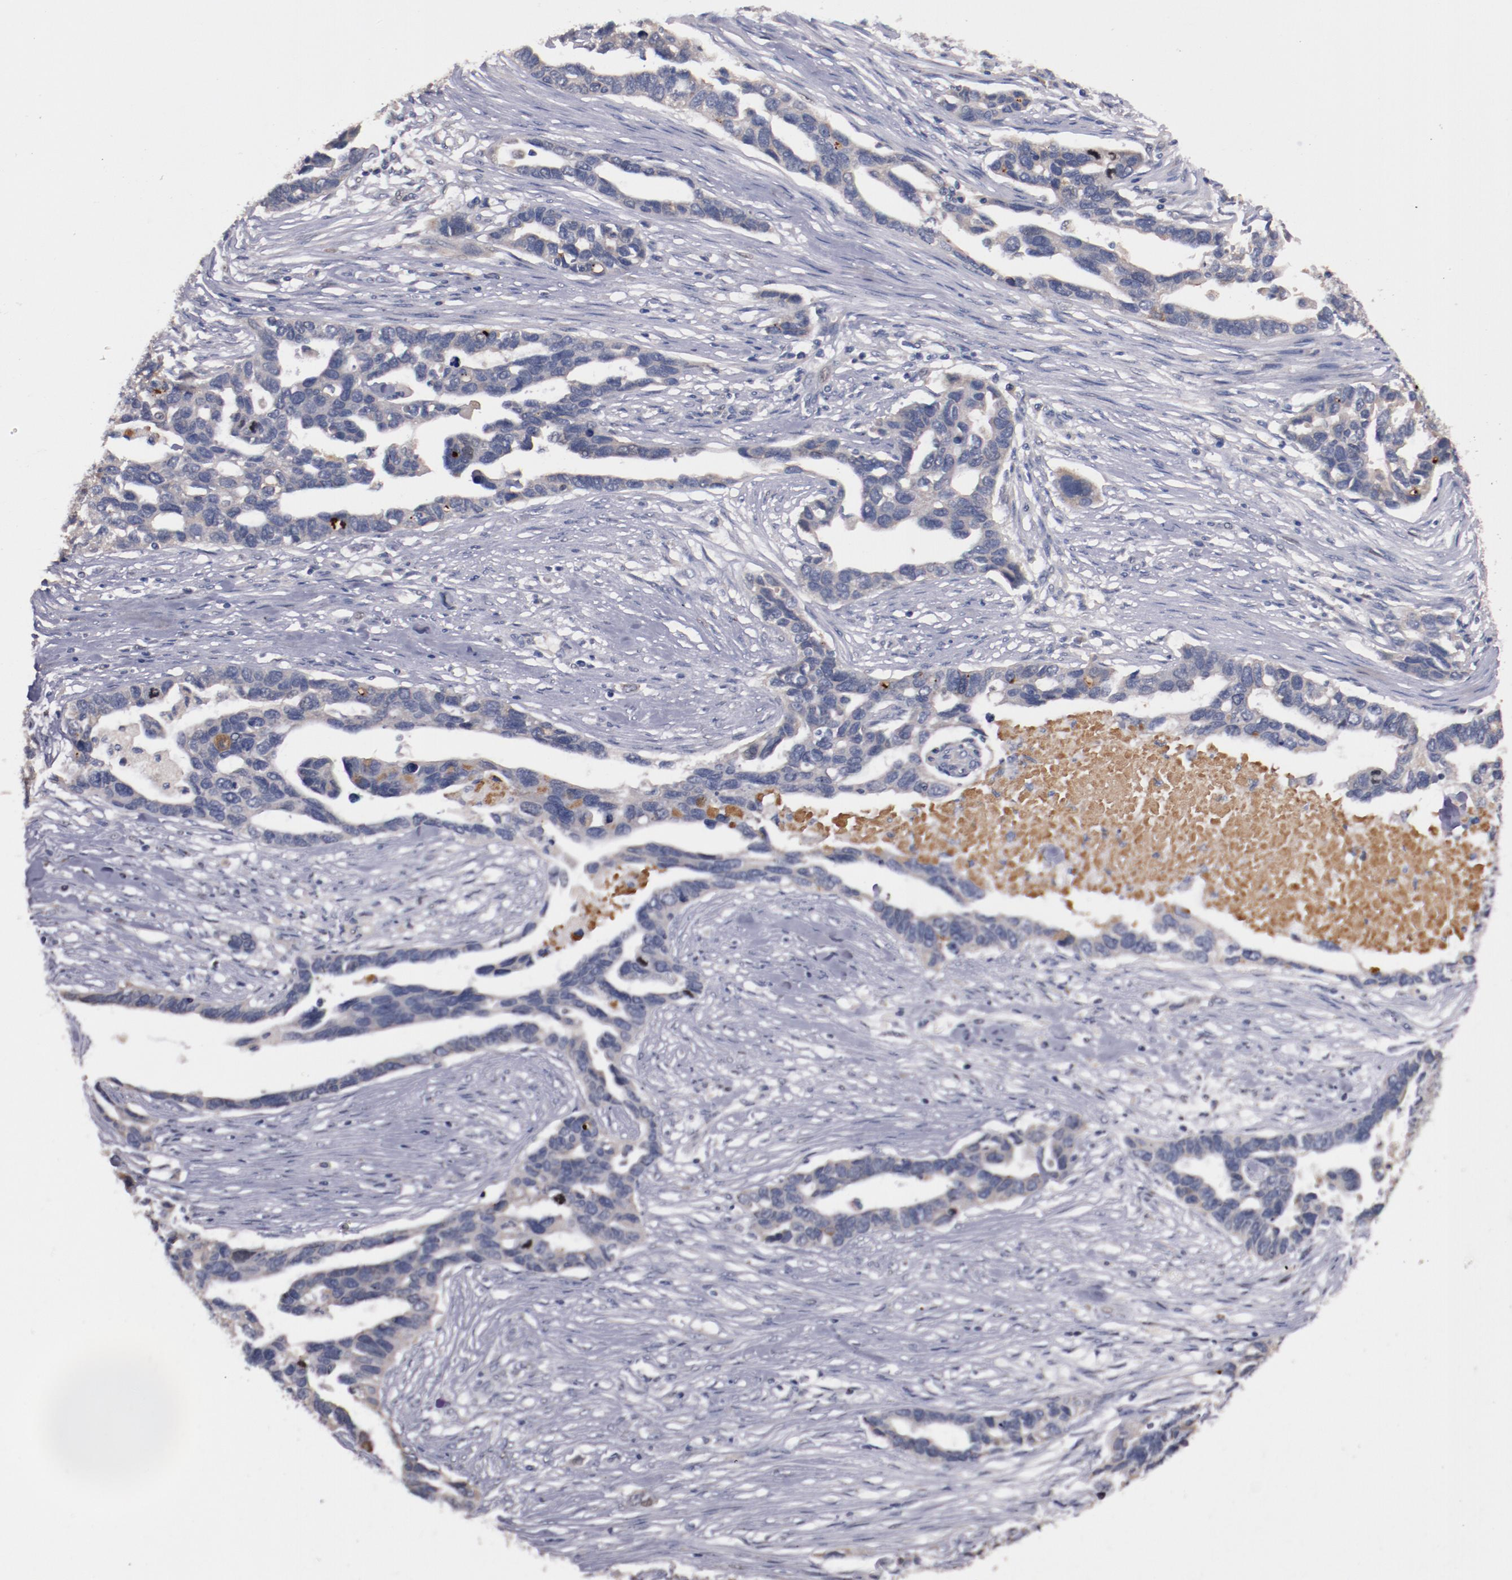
{"staining": {"intensity": "weak", "quantity": "25%-75%", "location": "cytoplasmic/membranous"}, "tissue": "ovarian cancer", "cell_type": "Tumor cells", "image_type": "cancer", "snomed": [{"axis": "morphology", "description": "Cystadenocarcinoma, serous, NOS"}, {"axis": "topography", "description": "Ovary"}], "caption": "Protein expression analysis of human ovarian cancer (serous cystadenocarcinoma) reveals weak cytoplasmic/membranous expression in about 25%-75% of tumor cells.", "gene": "FAM81A", "patient": {"sex": "female", "age": 54}}